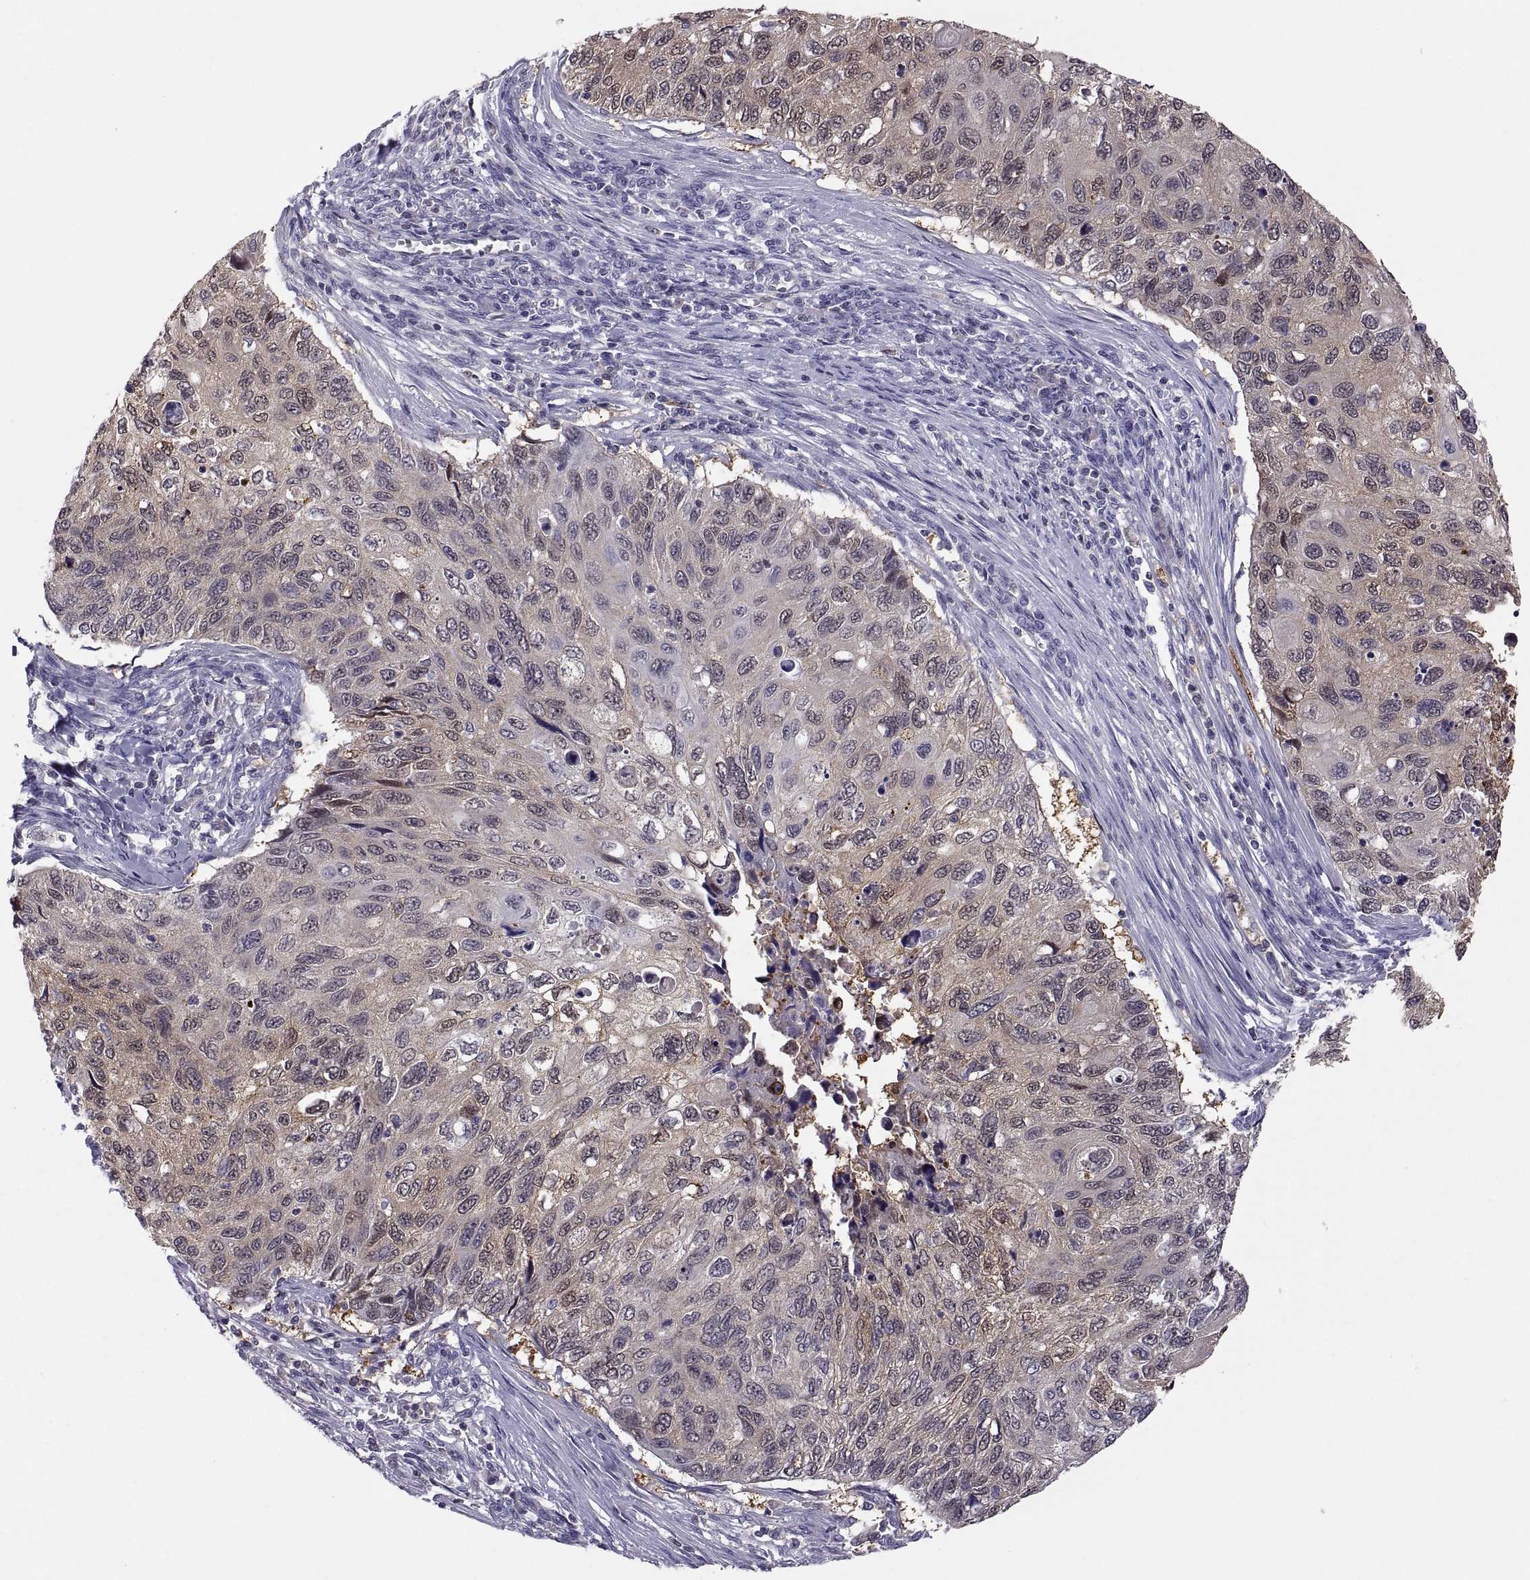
{"staining": {"intensity": "weak", "quantity": "25%-75%", "location": "cytoplasmic/membranous"}, "tissue": "cervical cancer", "cell_type": "Tumor cells", "image_type": "cancer", "snomed": [{"axis": "morphology", "description": "Squamous cell carcinoma, NOS"}, {"axis": "topography", "description": "Cervix"}], "caption": "Human cervical cancer (squamous cell carcinoma) stained for a protein (brown) displays weak cytoplasmic/membranous positive positivity in about 25%-75% of tumor cells.", "gene": "FGF9", "patient": {"sex": "female", "age": 70}}